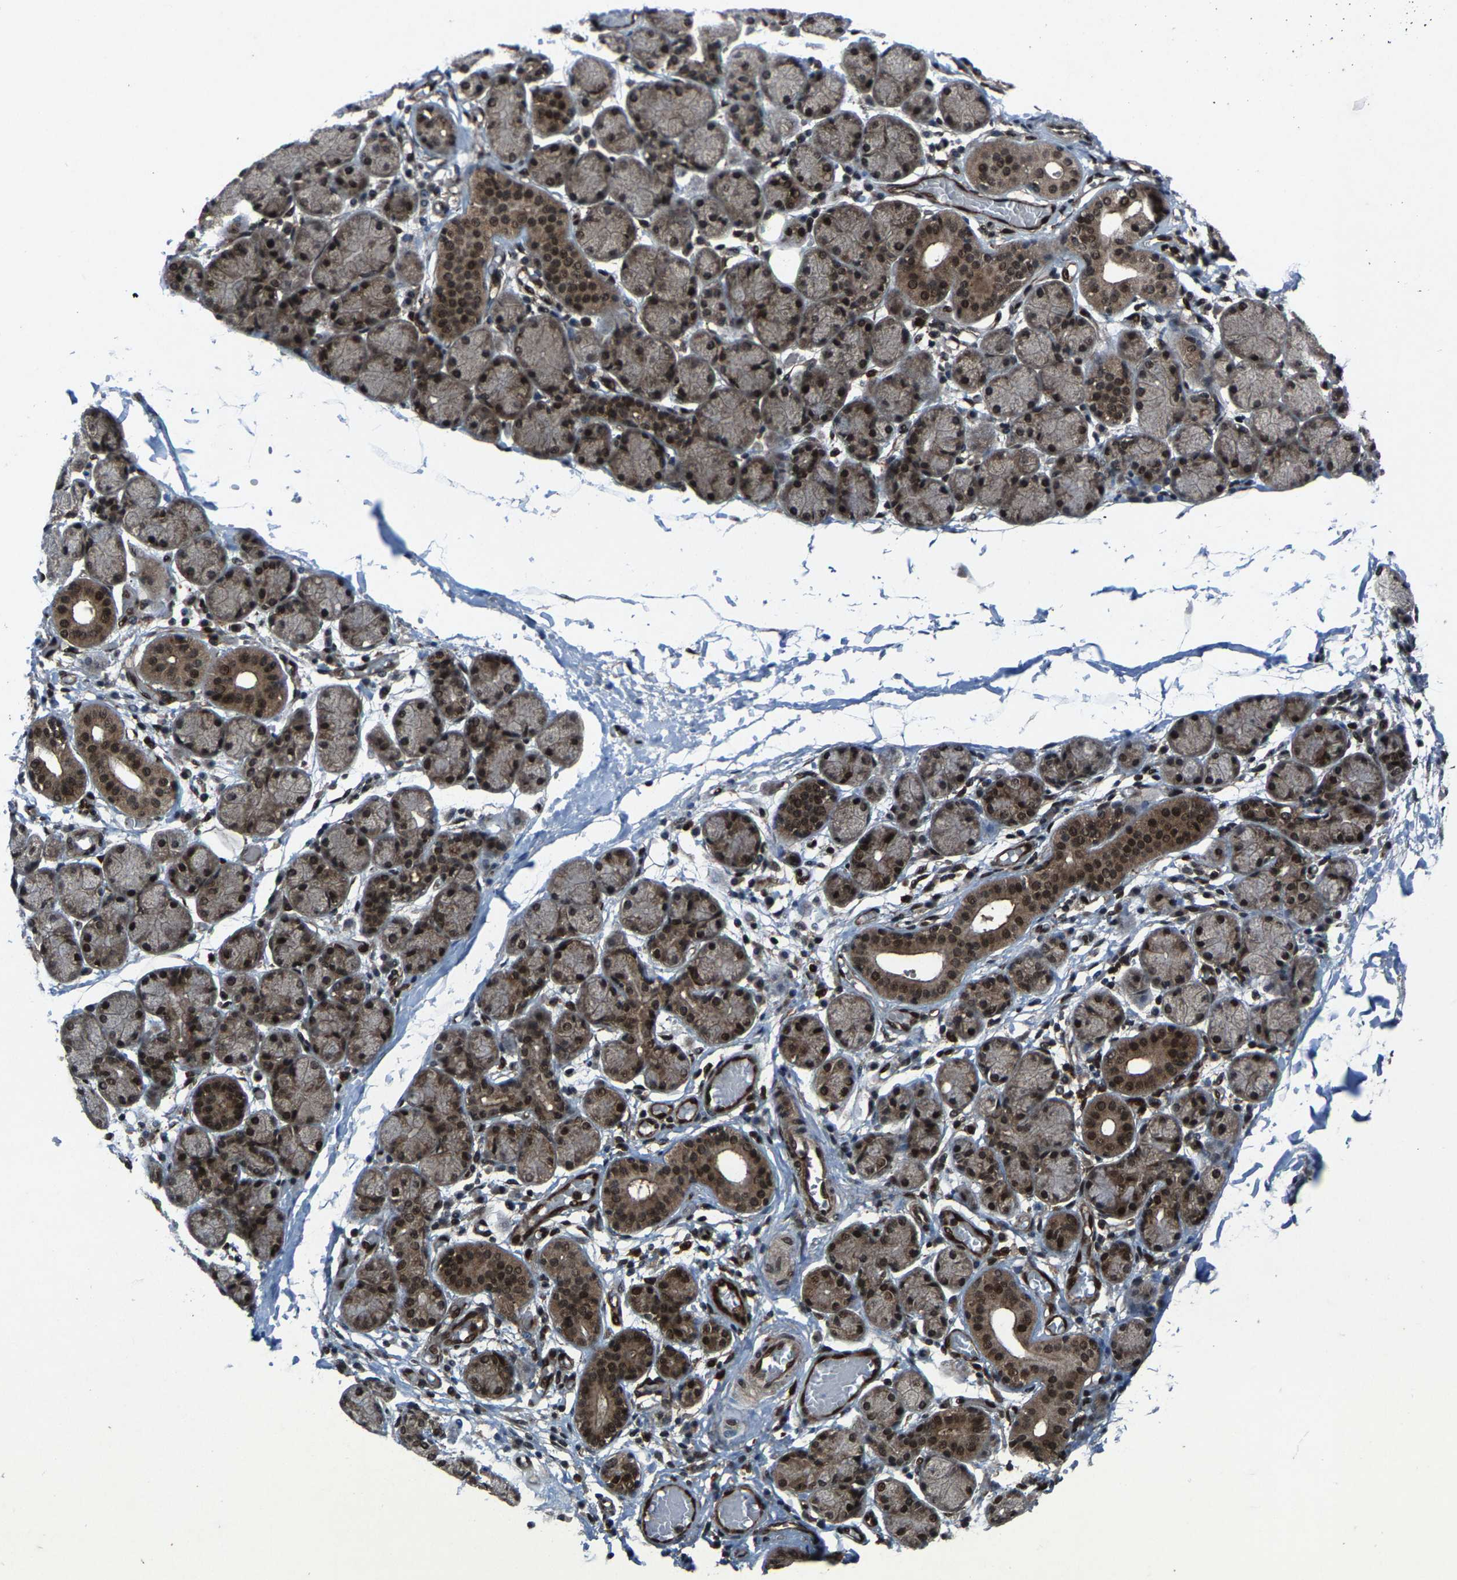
{"staining": {"intensity": "moderate", "quantity": ">75%", "location": "cytoplasmic/membranous,nuclear"}, "tissue": "salivary gland", "cell_type": "Glandular cells", "image_type": "normal", "snomed": [{"axis": "morphology", "description": "Normal tissue, NOS"}, {"axis": "topography", "description": "Salivary gland"}], "caption": "This micrograph reveals immunohistochemistry (IHC) staining of normal salivary gland, with medium moderate cytoplasmic/membranous,nuclear expression in approximately >75% of glandular cells.", "gene": "ATXN3", "patient": {"sex": "female", "age": 24}}